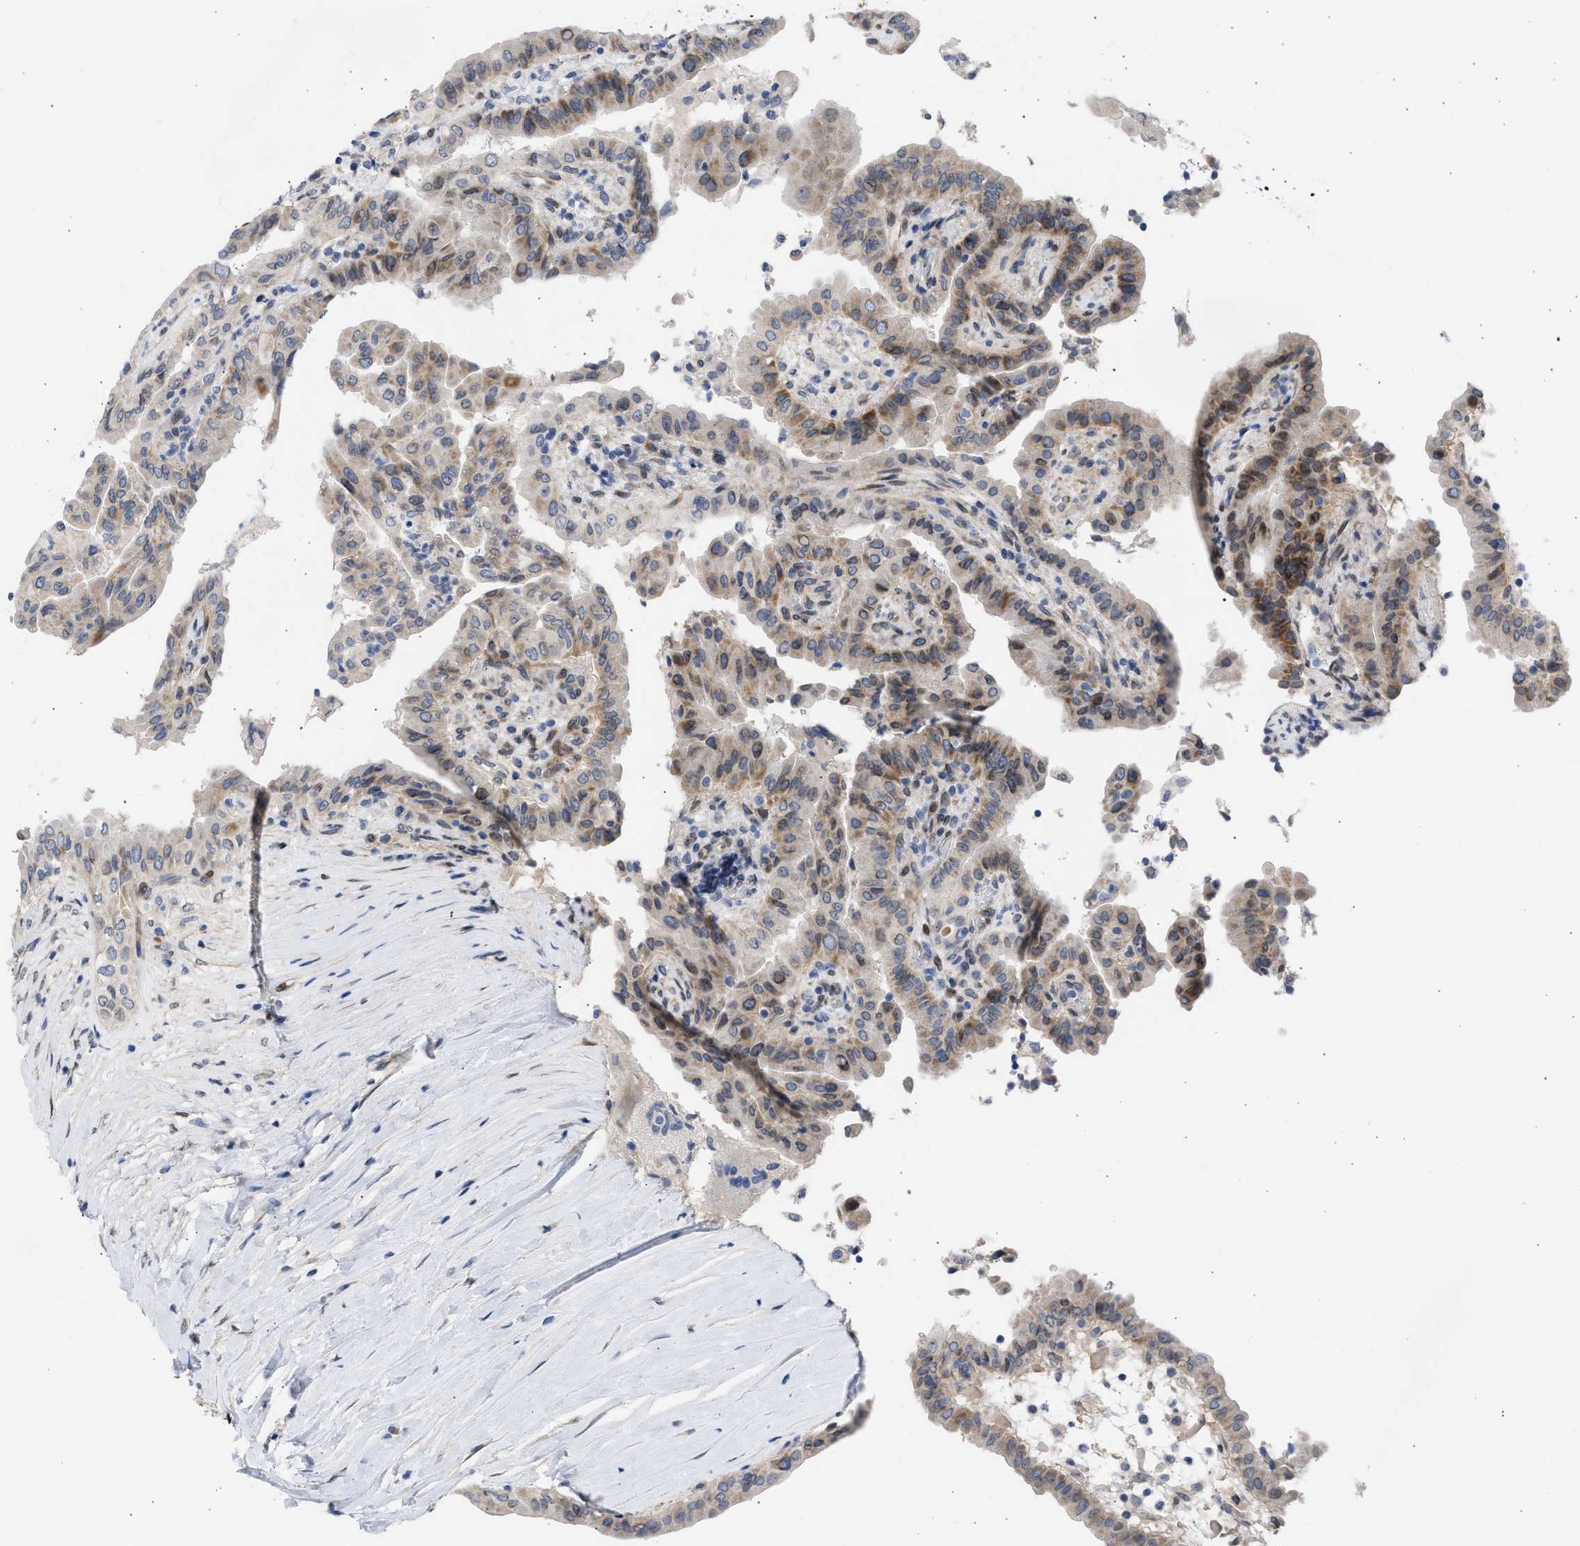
{"staining": {"intensity": "moderate", "quantity": "25%-75%", "location": "cytoplasmic/membranous"}, "tissue": "thyroid cancer", "cell_type": "Tumor cells", "image_type": "cancer", "snomed": [{"axis": "morphology", "description": "Papillary adenocarcinoma, NOS"}, {"axis": "topography", "description": "Thyroid gland"}], "caption": "Protein expression analysis of thyroid cancer displays moderate cytoplasmic/membranous staining in approximately 25%-75% of tumor cells.", "gene": "NUP35", "patient": {"sex": "male", "age": 33}}